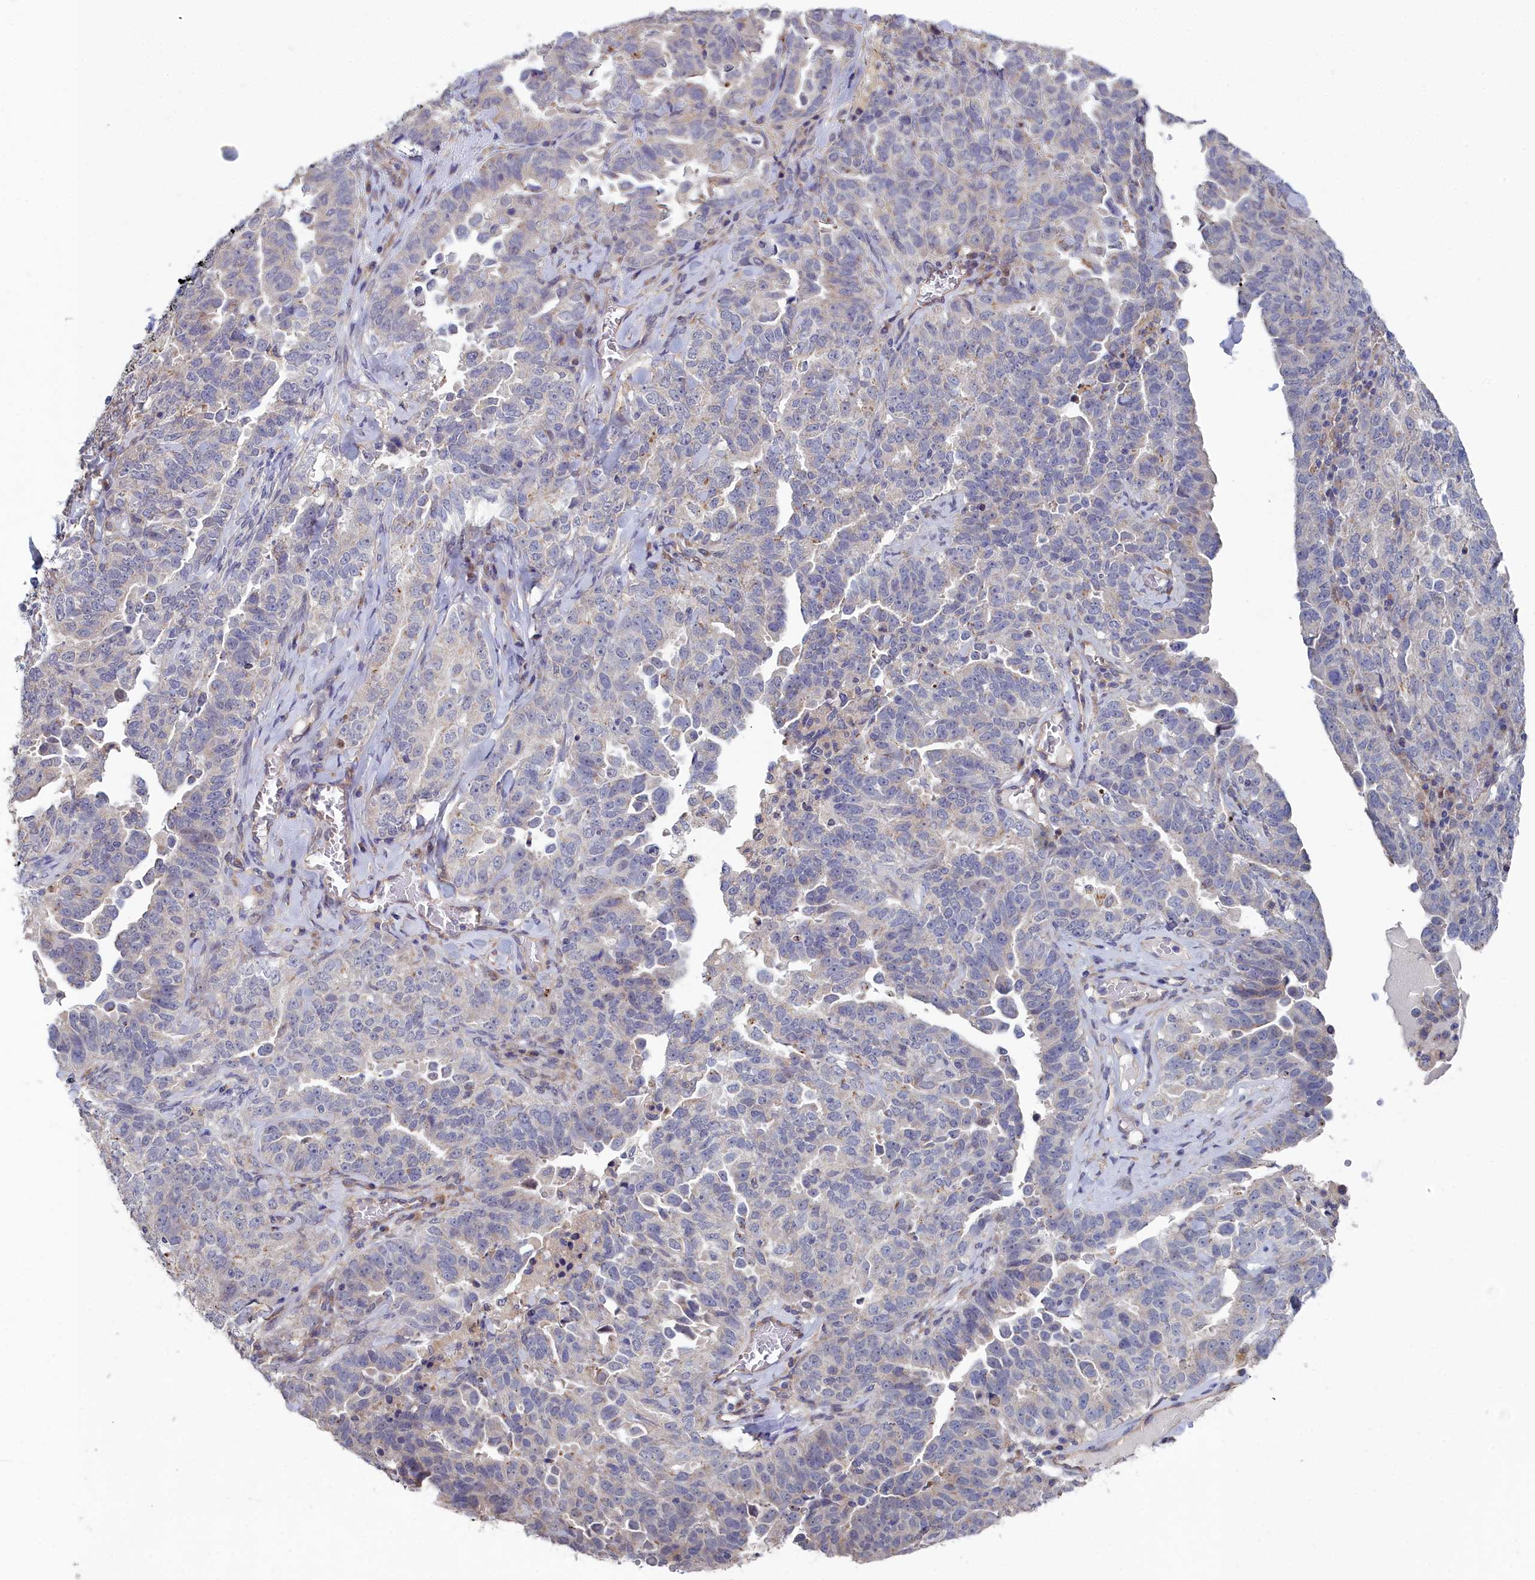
{"staining": {"intensity": "negative", "quantity": "none", "location": "none"}, "tissue": "ovarian cancer", "cell_type": "Tumor cells", "image_type": "cancer", "snomed": [{"axis": "morphology", "description": "Carcinoma, endometroid"}, {"axis": "topography", "description": "Ovary"}], "caption": "Protein analysis of ovarian endometroid carcinoma displays no significant expression in tumor cells.", "gene": "RDX", "patient": {"sex": "female", "age": 62}}